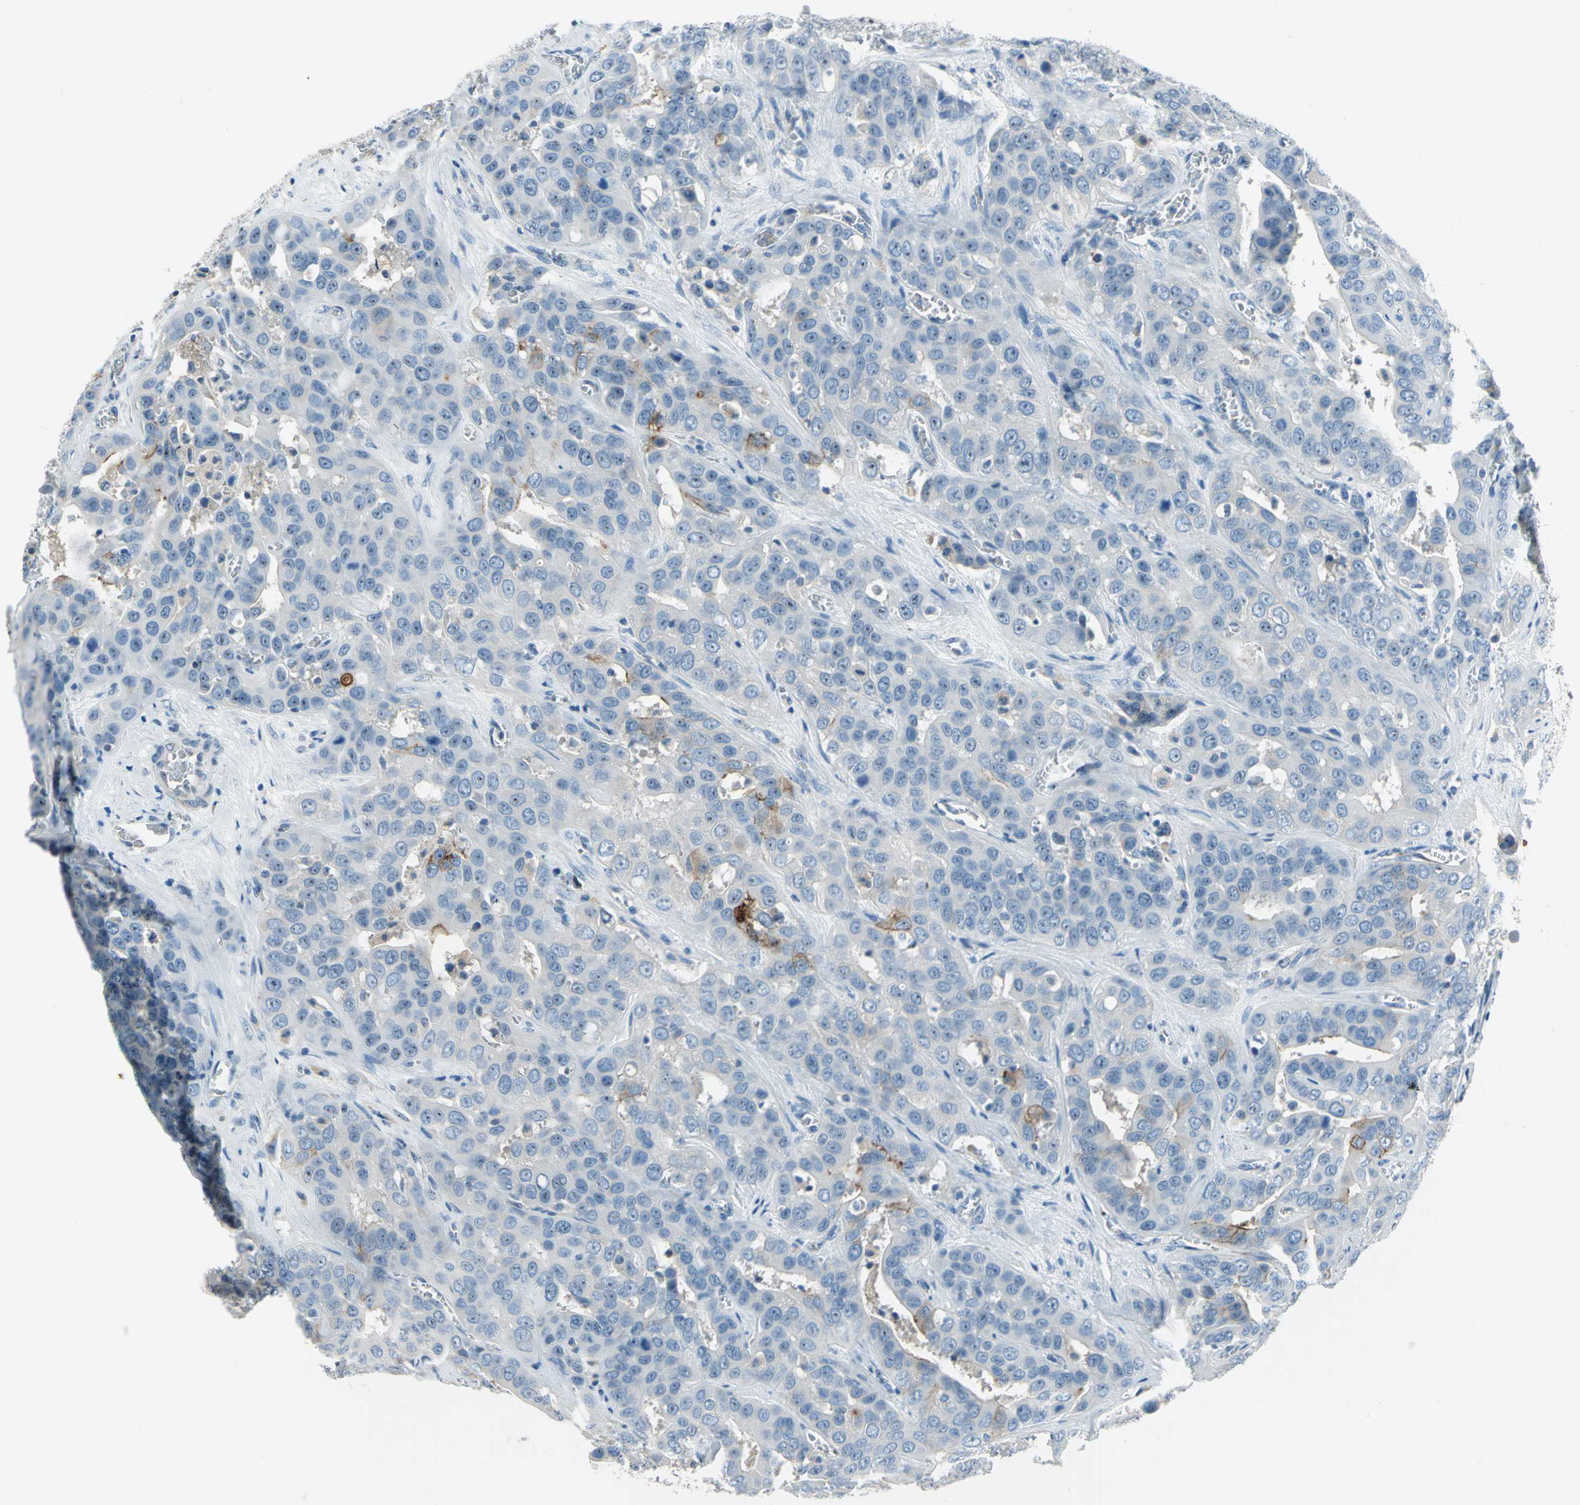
{"staining": {"intensity": "moderate", "quantity": "<25%", "location": "cytoplasmic/membranous"}, "tissue": "liver cancer", "cell_type": "Tumor cells", "image_type": "cancer", "snomed": [{"axis": "morphology", "description": "Cholangiocarcinoma"}, {"axis": "topography", "description": "Liver"}], "caption": "Cholangiocarcinoma (liver) tissue exhibits moderate cytoplasmic/membranous positivity in about <25% of tumor cells, visualized by immunohistochemistry. (DAB (3,3'-diaminobenzidine) IHC with brightfield microscopy, high magnification).", "gene": "MUC4", "patient": {"sex": "female", "age": 52}}